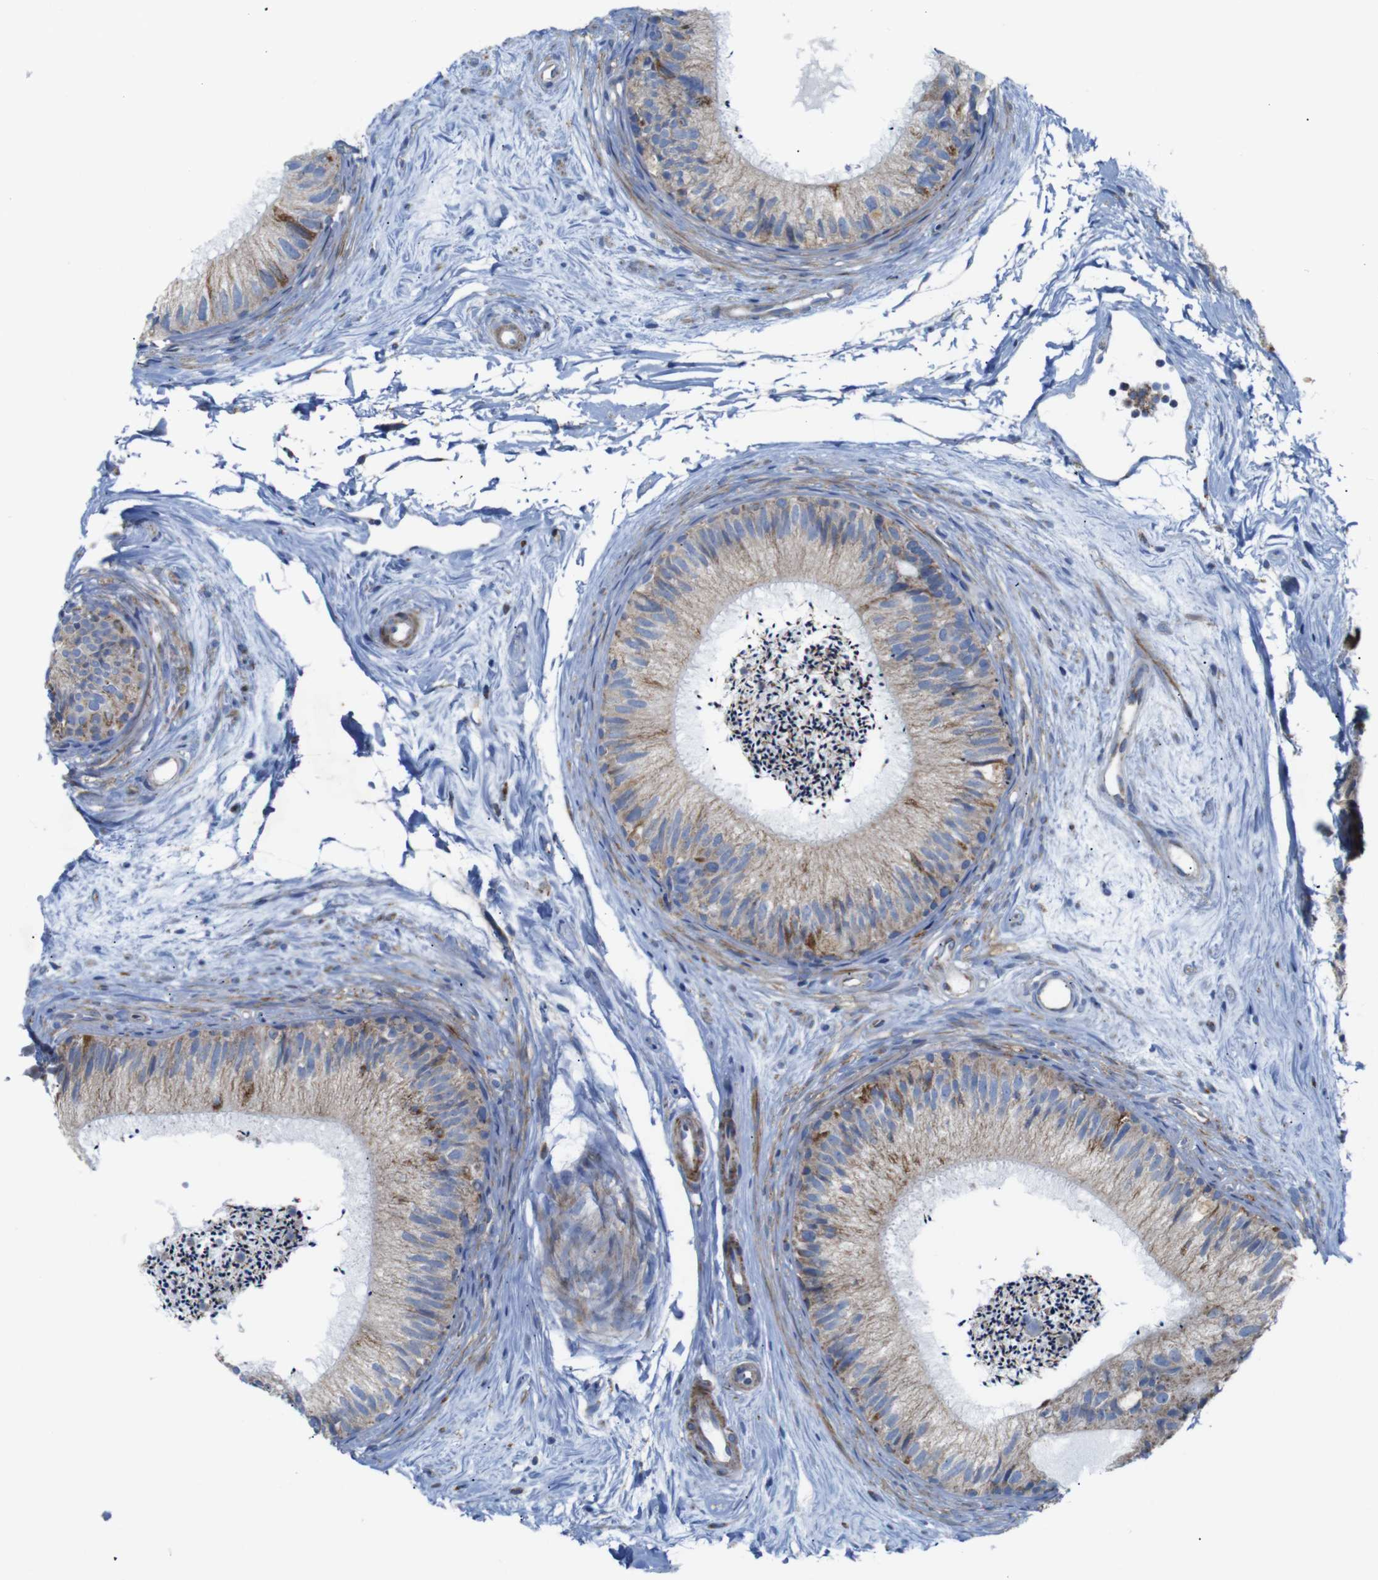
{"staining": {"intensity": "moderate", "quantity": "25%-75%", "location": "cytoplasmic/membranous"}, "tissue": "epididymis", "cell_type": "Glandular cells", "image_type": "normal", "snomed": [{"axis": "morphology", "description": "Normal tissue, NOS"}, {"axis": "topography", "description": "Epididymis"}], "caption": "Protein staining displays moderate cytoplasmic/membranous positivity in about 25%-75% of glandular cells in unremarkable epididymis.", "gene": "FAM171B", "patient": {"sex": "male", "age": 56}}